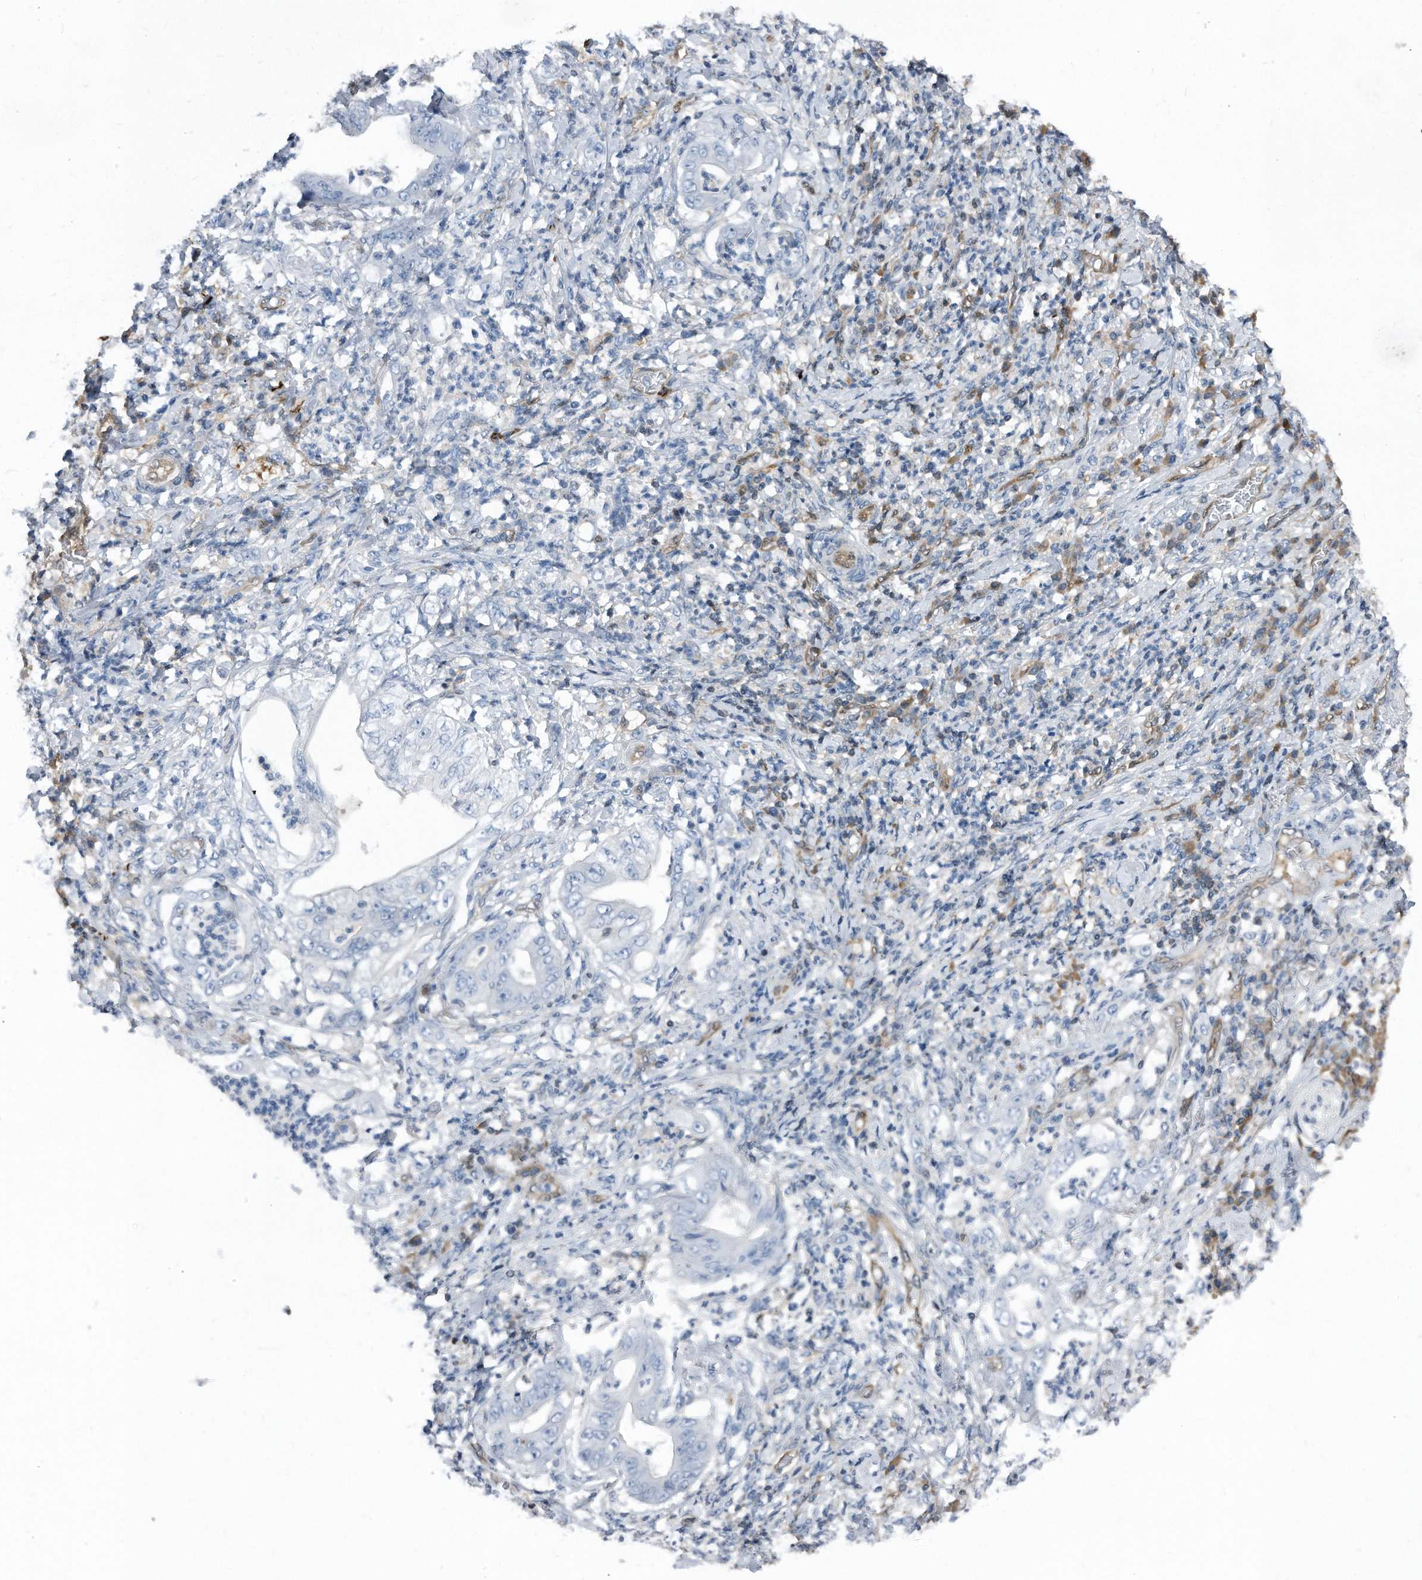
{"staining": {"intensity": "negative", "quantity": "none", "location": "none"}, "tissue": "stomach cancer", "cell_type": "Tumor cells", "image_type": "cancer", "snomed": [{"axis": "morphology", "description": "Adenocarcinoma, NOS"}, {"axis": "topography", "description": "Stomach"}], "caption": "High magnification brightfield microscopy of adenocarcinoma (stomach) stained with DAB (3,3'-diaminobenzidine) (brown) and counterstained with hematoxylin (blue): tumor cells show no significant staining. (Brightfield microscopy of DAB immunohistochemistry (IHC) at high magnification).", "gene": "MAP2K6", "patient": {"sex": "female", "age": 73}}